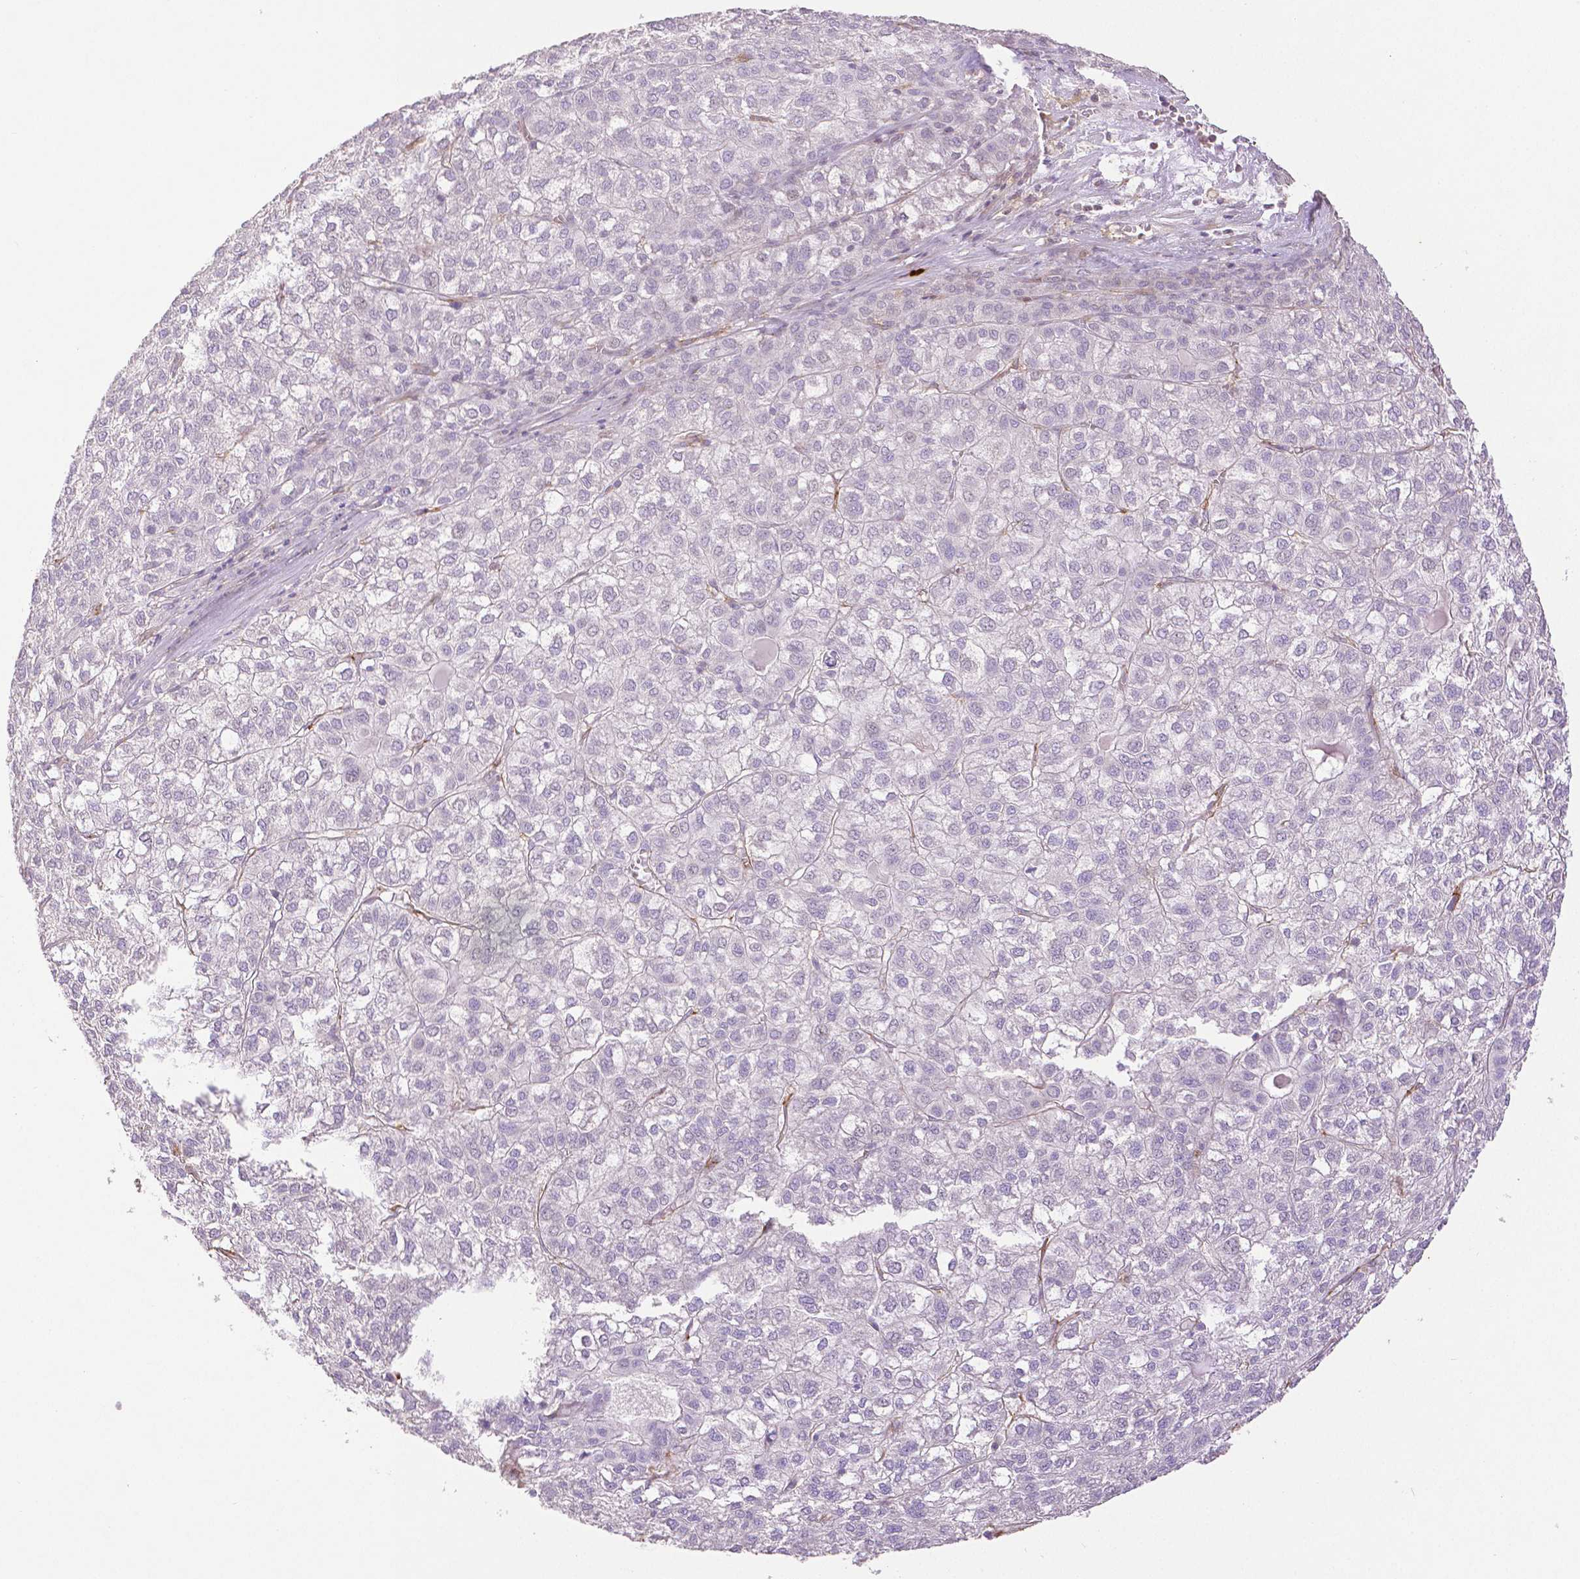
{"staining": {"intensity": "negative", "quantity": "none", "location": "none"}, "tissue": "liver cancer", "cell_type": "Tumor cells", "image_type": "cancer", "snomed": [{"axis": "morphology", "description": "Carcinoma, Hepatocellular, NOS"}, {"axis": "topography", "description": "Liver"}], "caption": "Protein analysis of liver cancer displays no significant expression in tumor cells.", "gene": "THY1", "patient": {"sex": "female", "age": 43}}